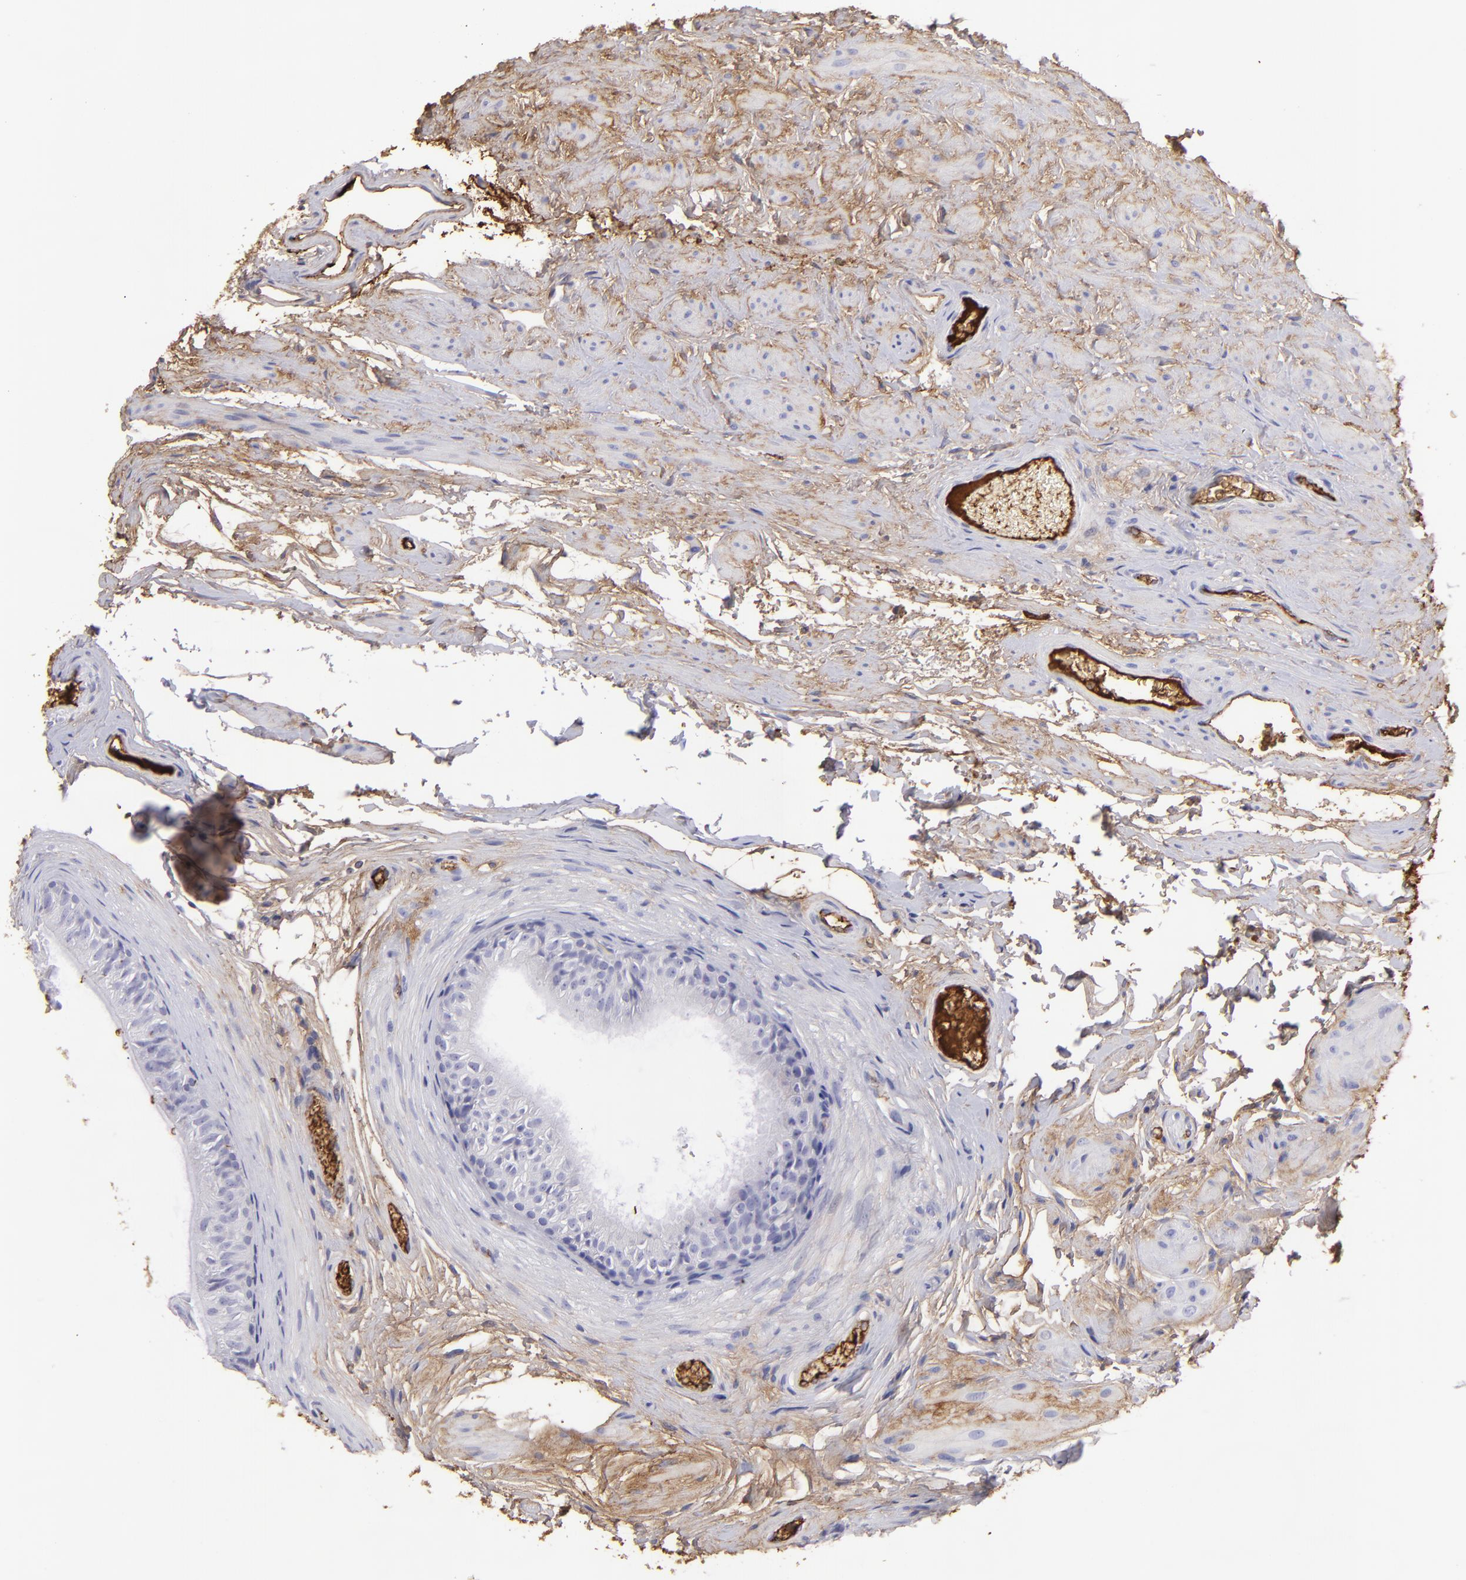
{"staining": {"intensity": "negative", "quantity": "none", "location": "none"}, "tissue": "epididymis", "cell_type": "Glandular cells", "image_type": "normal", "snomed": [{"axis": "morphology", "description": "Normal tissue, NOS"}, {"axis": "topography", "description": "Testis"}, {"axis": "topography", "description": "Epididymis"}], "caption": "Protein analysis of unremarkable epididymis shows no significant expression in glandular cells. Brightfield microscopy of immunohistochemistry (IHC) stained with DAB (3,3'-diaminobenzidine) (brown) and hematoxylin (blue), captured at high magnification.", "gene": "FGB", "patient": {"sex": "male", "age": 36}}